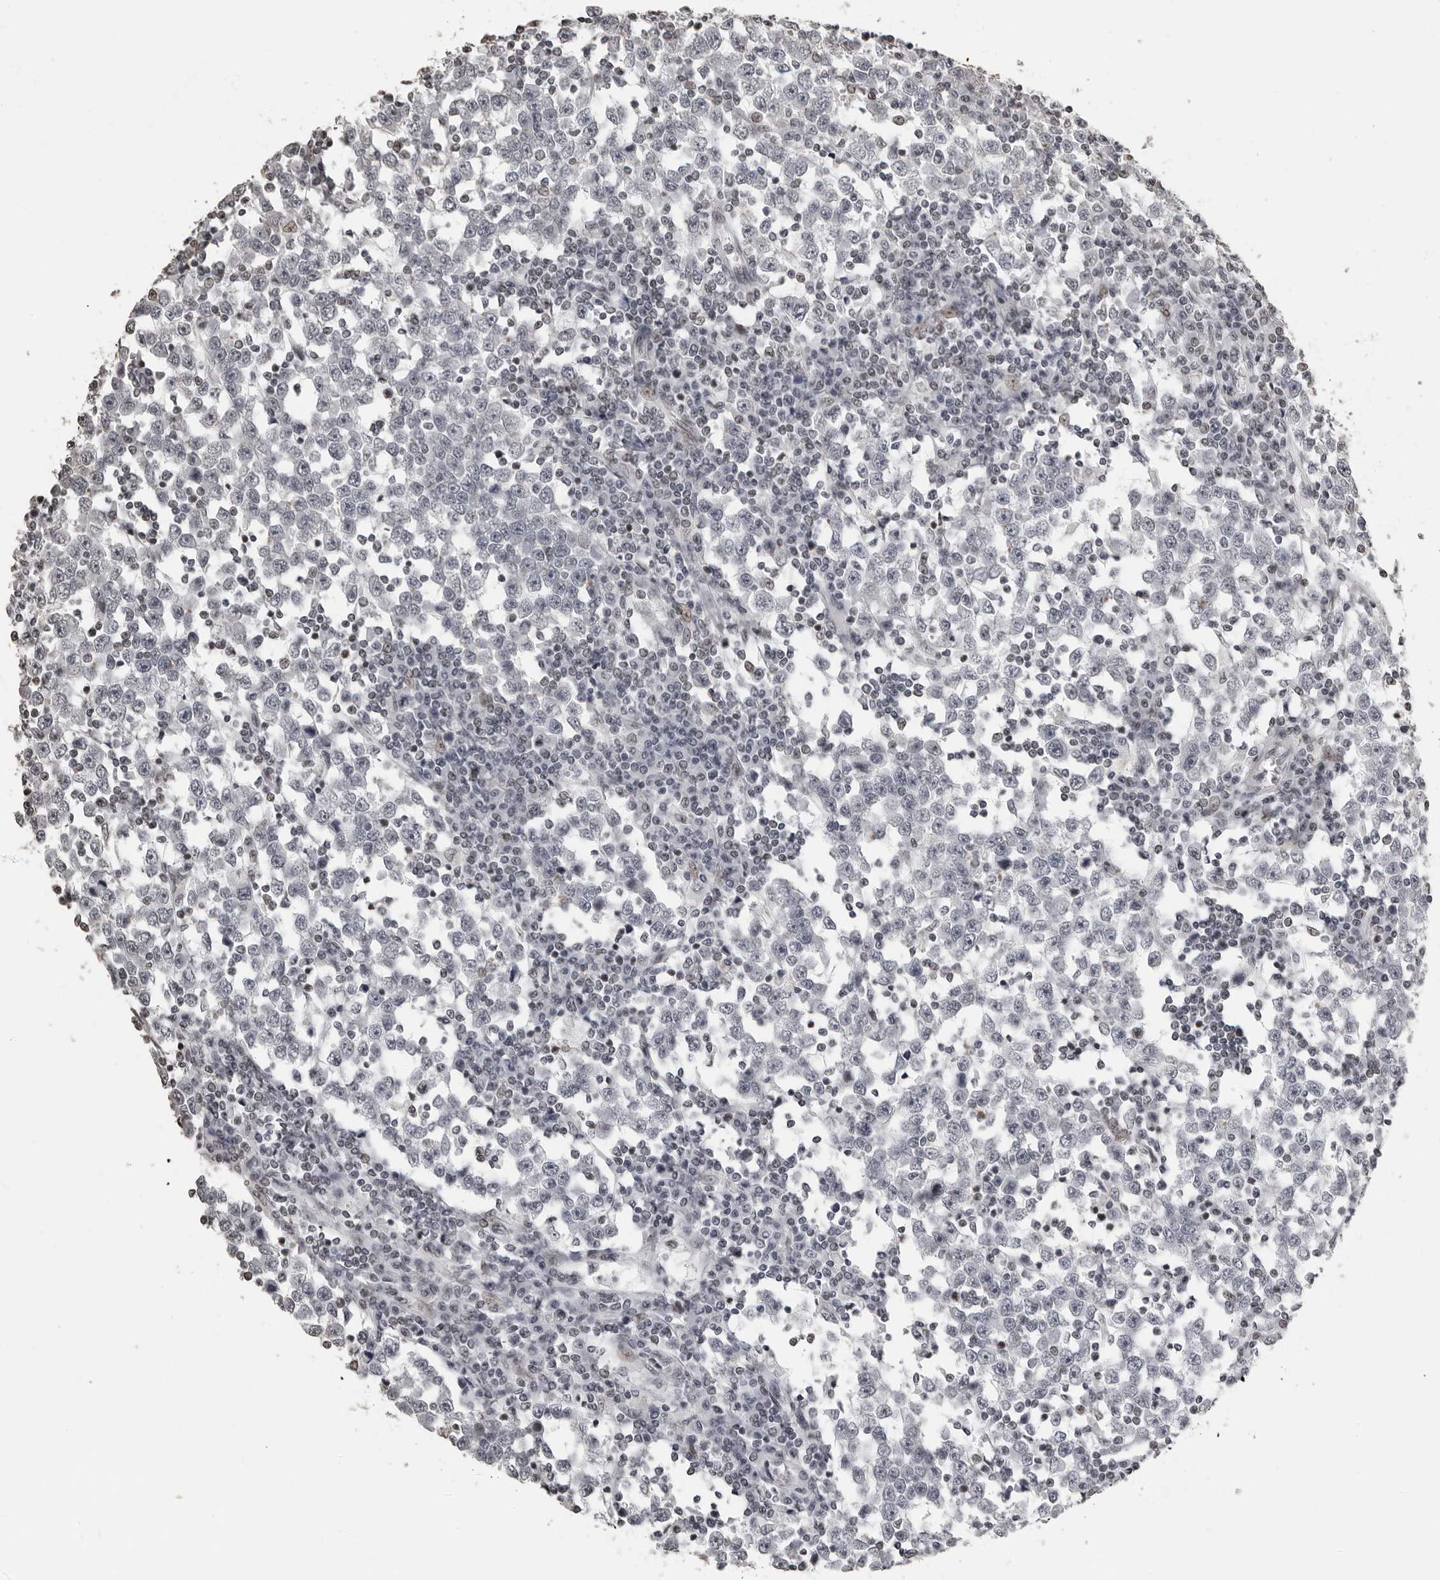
{"staining": {"intensity": "negative", "quantity": "none", "location": "none"}, "tissue": "testis cancer", "cell_type": "Tumor cells", "image_type": "cancer", "snomed": [{"axis": "morphology", "description": "Seminoma, NOS"}, {"axis": "topography", "description": "Testis"}], "caption": "IHC micrograph of neoplastic tissue: testis cancer (seminoma) stained with DAB (3,3'-diaminobenzidine) demonstrates no significant protein positivity in tumor cells. (Stains: DAB IHC with hematoxylin counter stain, Microscopy: brightfield microscopy at high magnification).", "gene": "ORC1", "patient": {"sex": "male", "age": 65}}